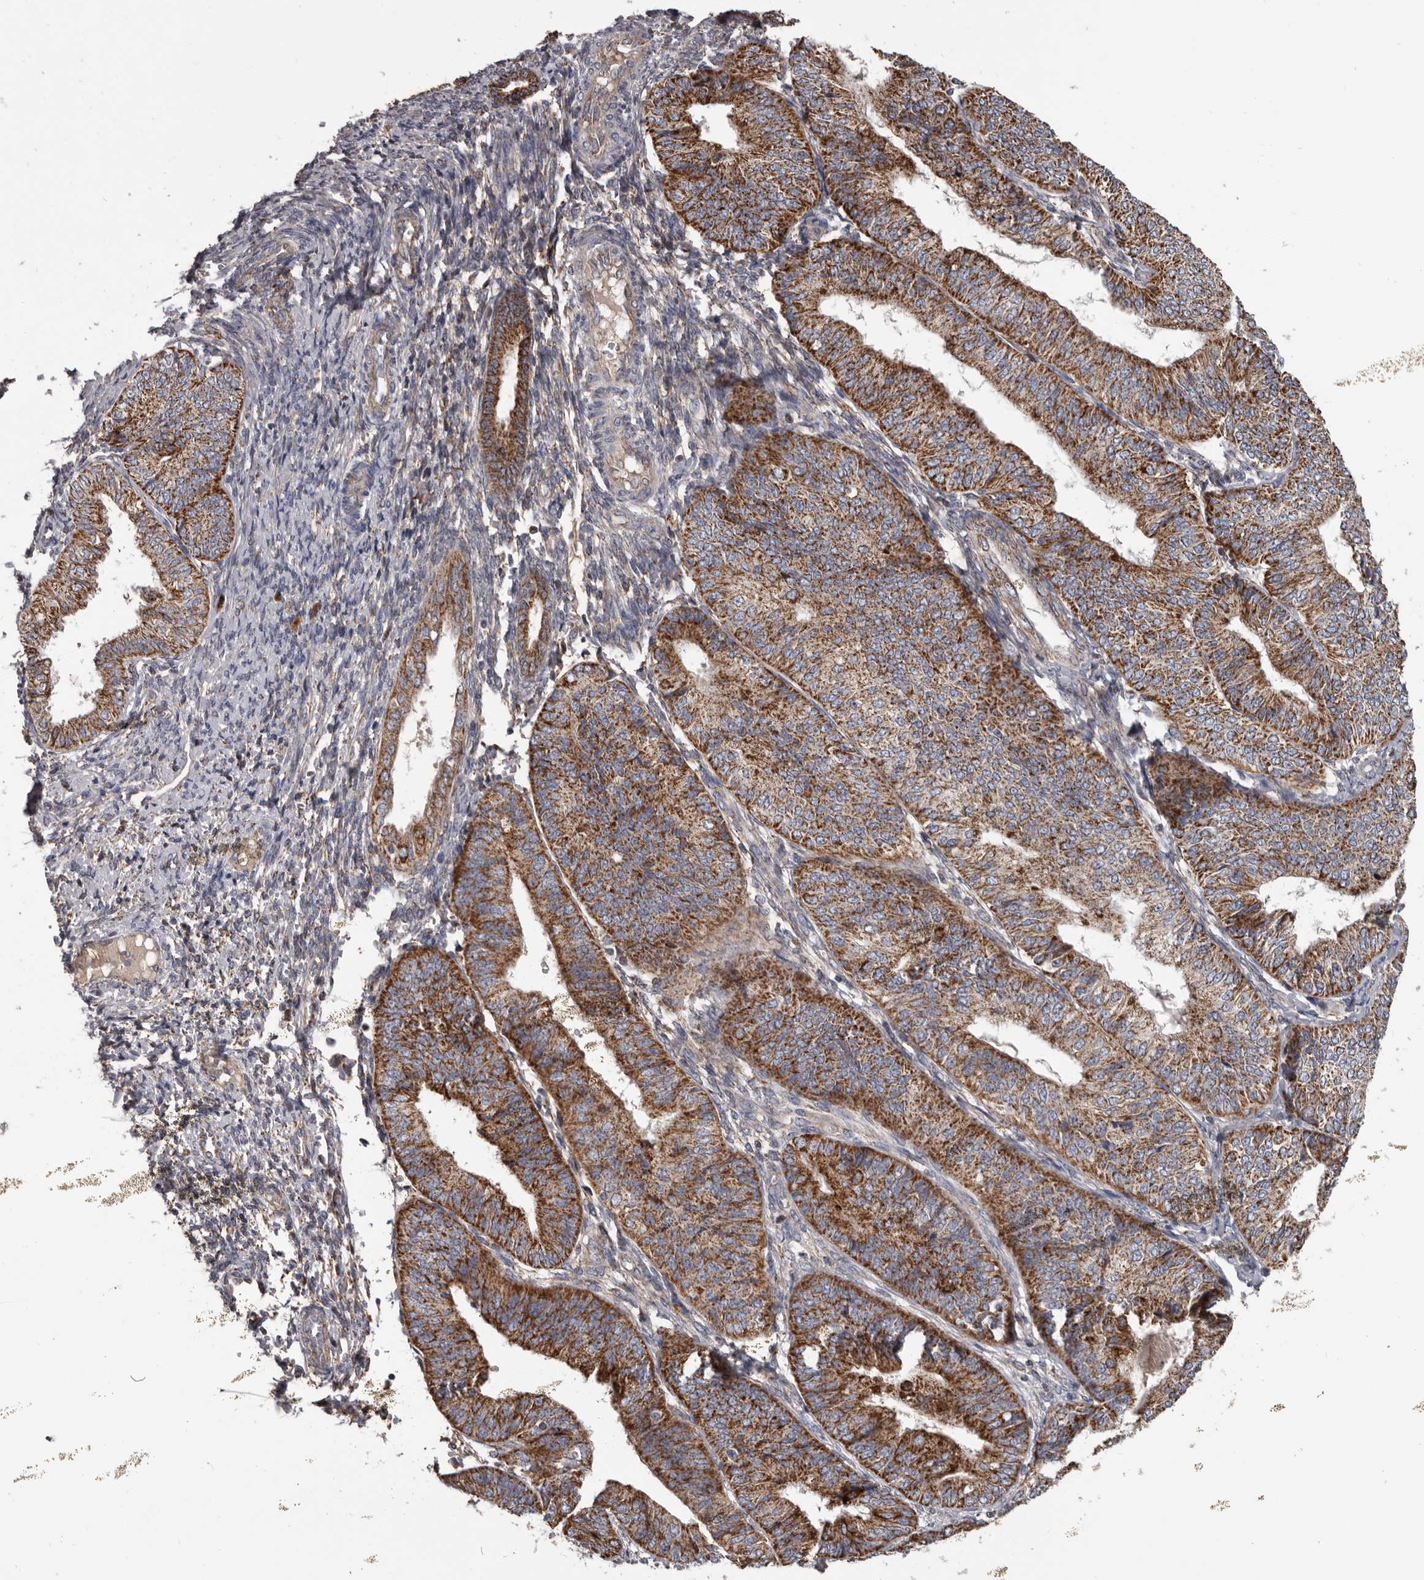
{"staining": {"intensity": "strong", "quantity": ">75%", "location": "cytoplasmic/membranous"}, "tissue": "endometrial cancer", "cell_type": "Tumor cells", "image_type": "cancer", "snomed": [{"axis": "morphology", "description": "Adenocarcinoma, NOS"}, {"axis": "topography", "description": "Endometrium"}], "caption": "Tumor cells show high levels of strong cytoplasmic/membranous expression in about >75% of cells in endometrial cancer.", "gene": "ALDH5A1", "patient": {"sex": "female", "age": 58}}